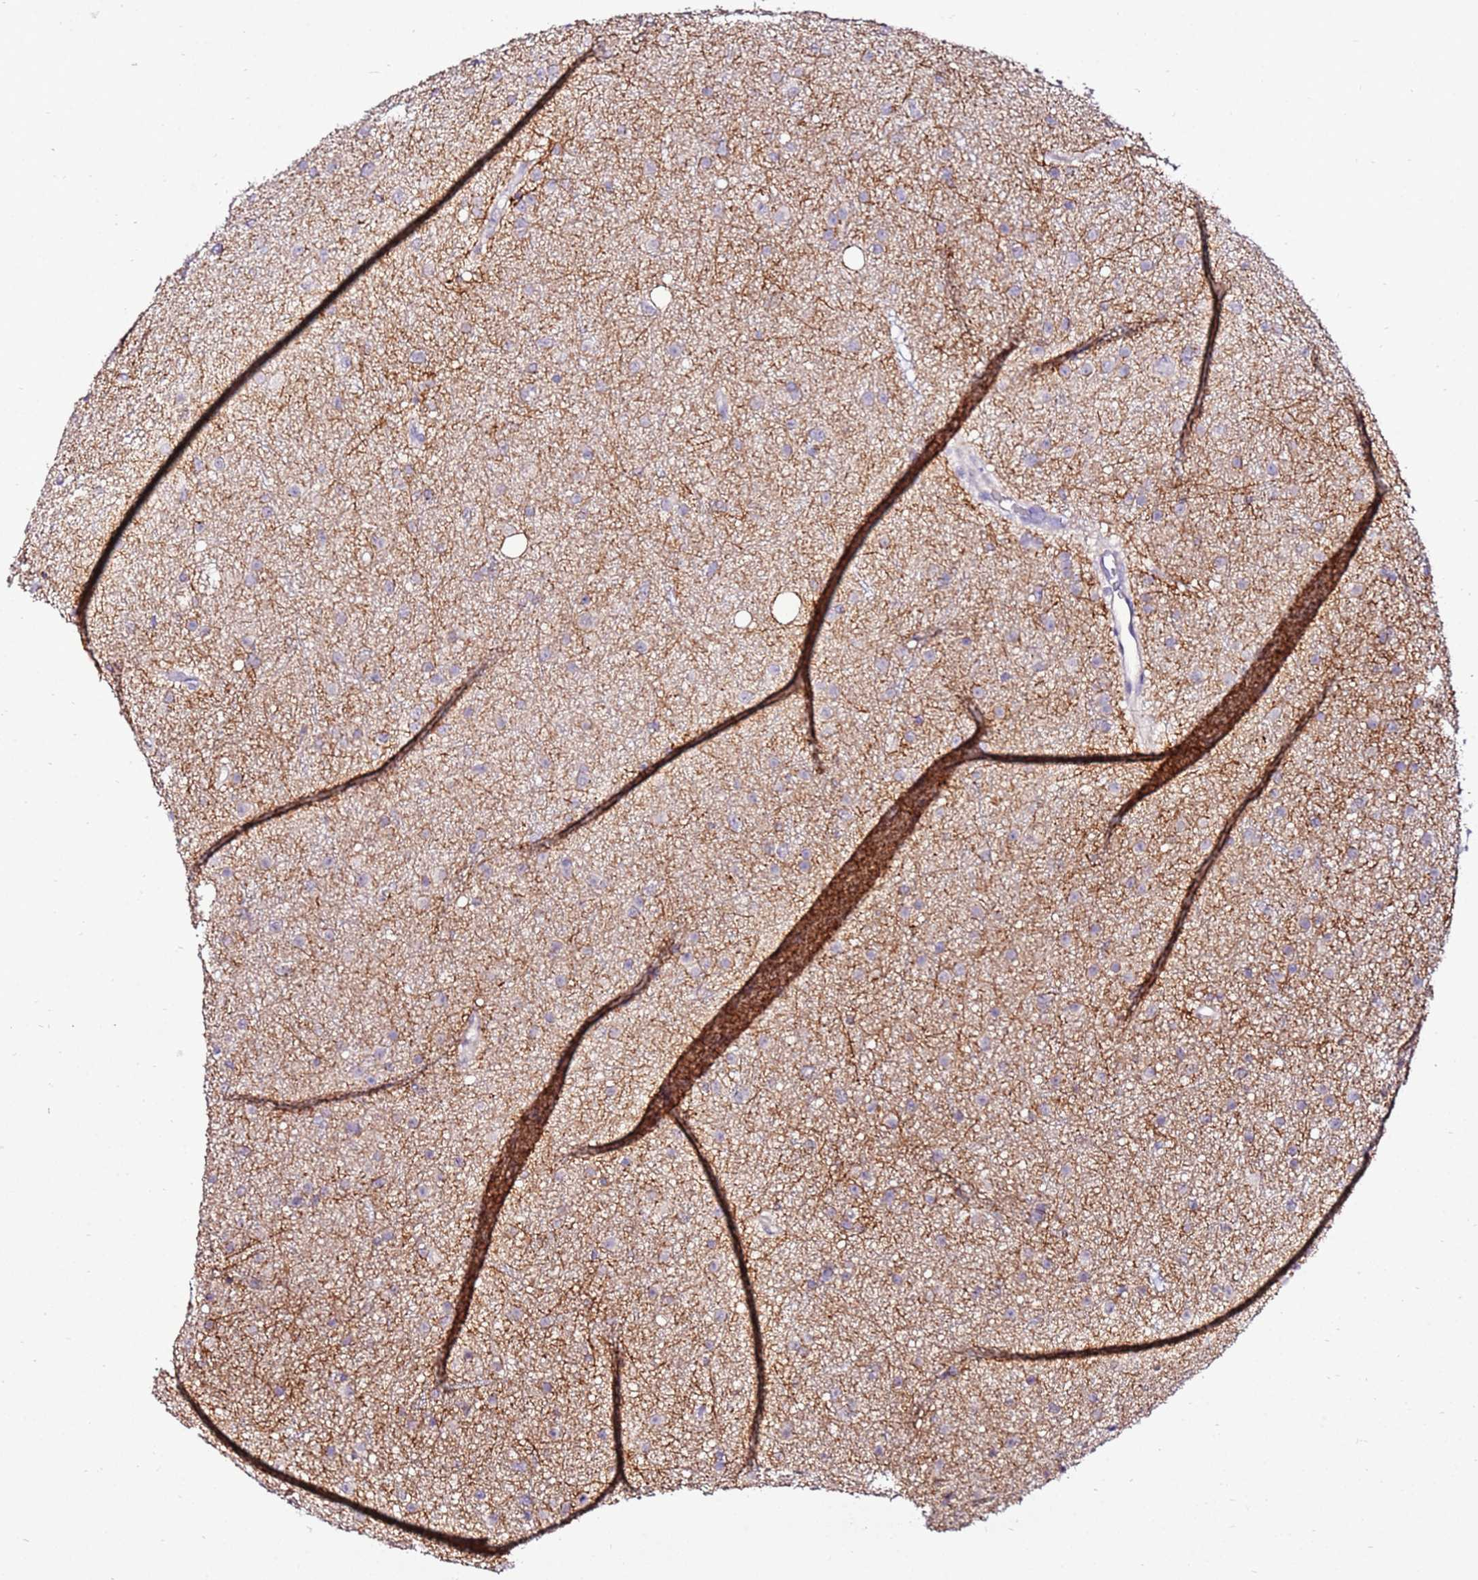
{"staining": {"intensity": "negative", "quantity": "none", "location": "none"}, "tissue": "glioma", "cell_type": "Tumor cells", "image_type": "cancer", "snomed": [{"axis": "morphology", "description": "Glioma, malignant, Low grade"}, {"axis": "topography", "description": "Cerebral cortex"}], "caption": "Protein analysis of glioma demonstrates no significant expression in tumor cells.", "gene": "ART5", "patient": {"sex": "female", "age": 39}}